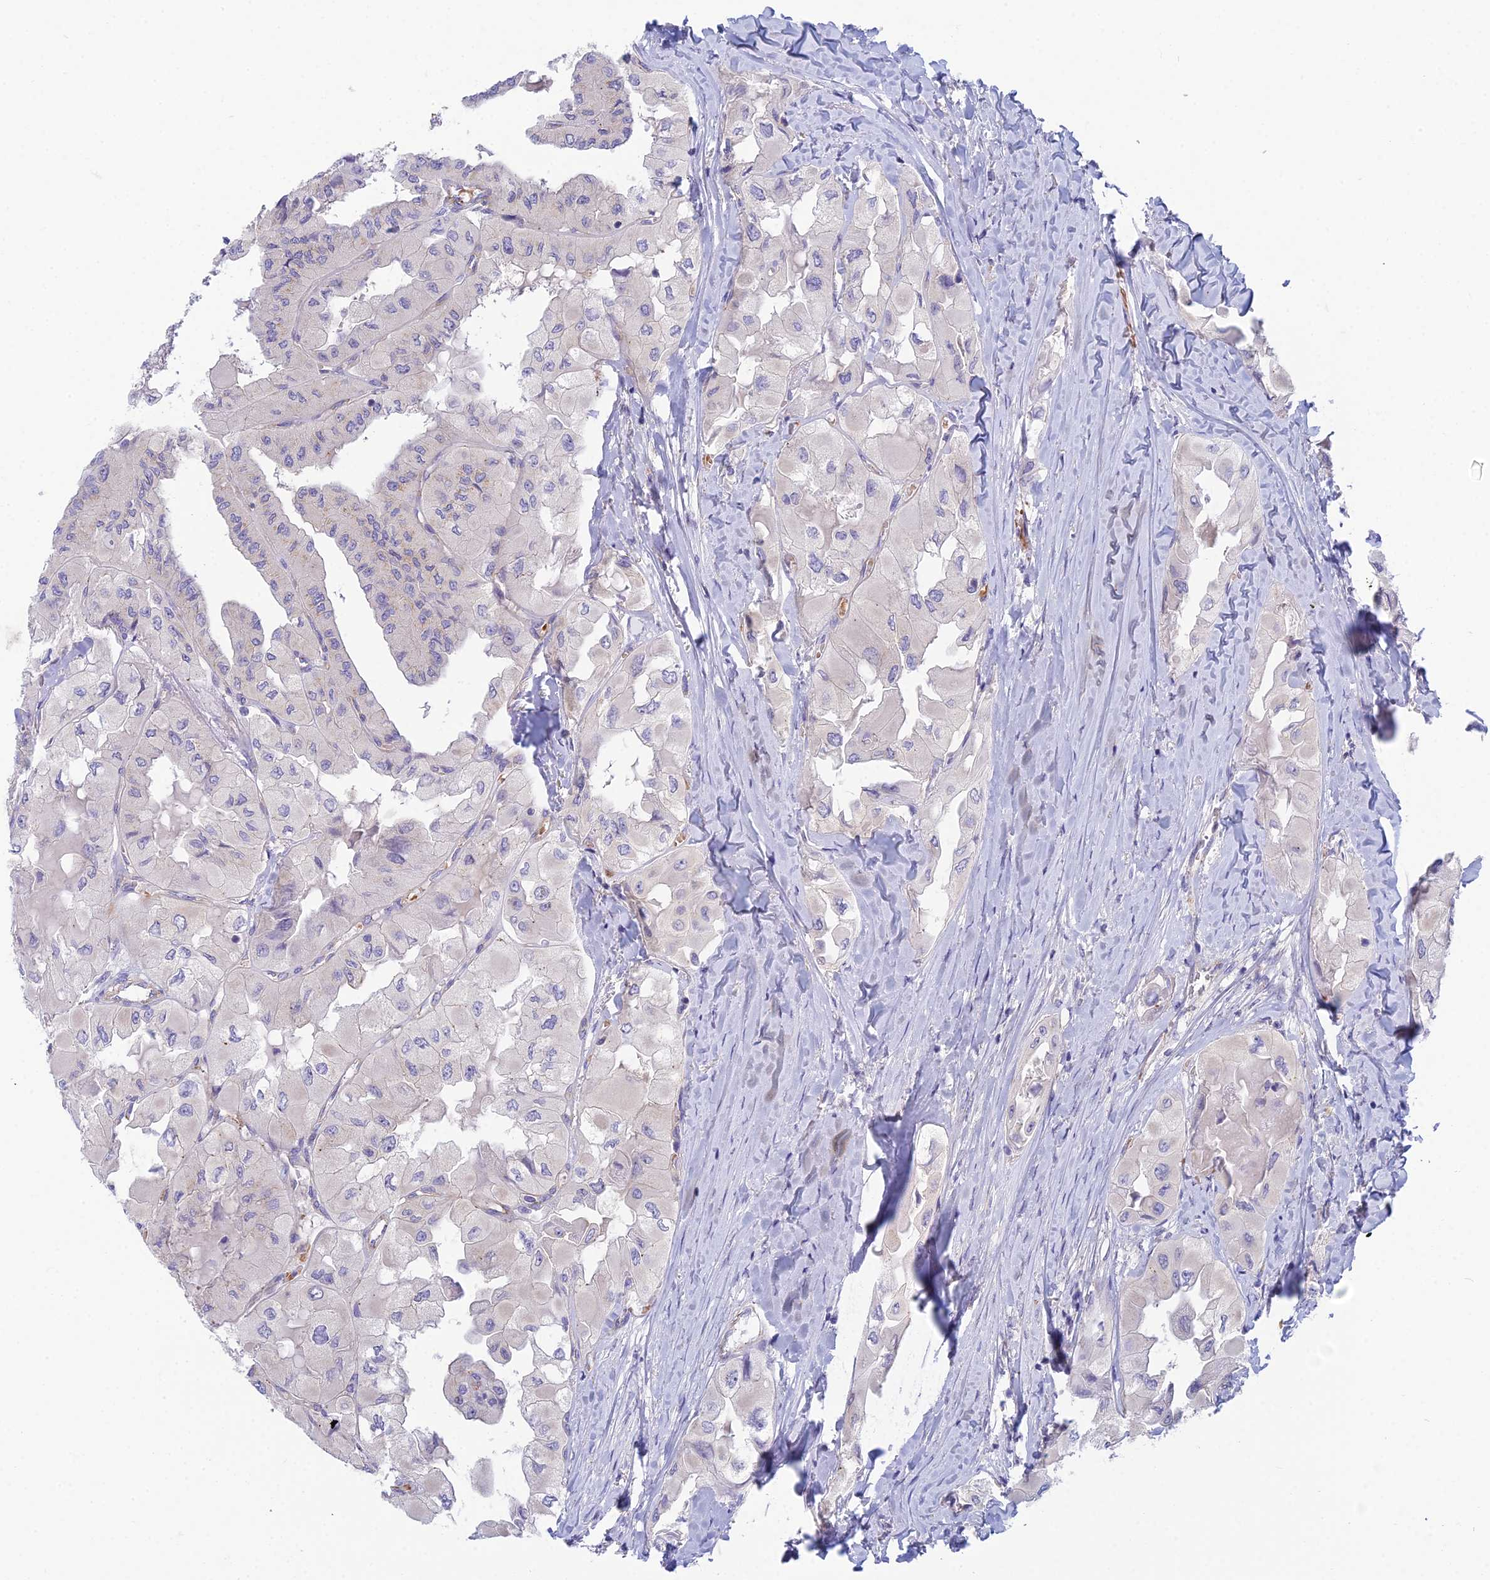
{"staining": {"intensity": "negative", "quantity": "none", "location": "none"}, "tissue": "thyroid cancer", "cell_type": "Tumor cells", "image_type": "cancer", "snomed": [{"axis": "morphology", "description": "Normal tissue, NOS"}, {"axis": "morphology", "description": "Papillary adenocarcinoma, NOS"}, {"axis": "topography", "description": "Thyroid gland"}], "caption": "A high-resolution photomicrograph shows immunohistochemistry (IHC) staining of thyroid cancer, which displays no significant positivity in tumor cells.", "gene": "ZNF564", "patient": {"sex": "female", "age": 59}}